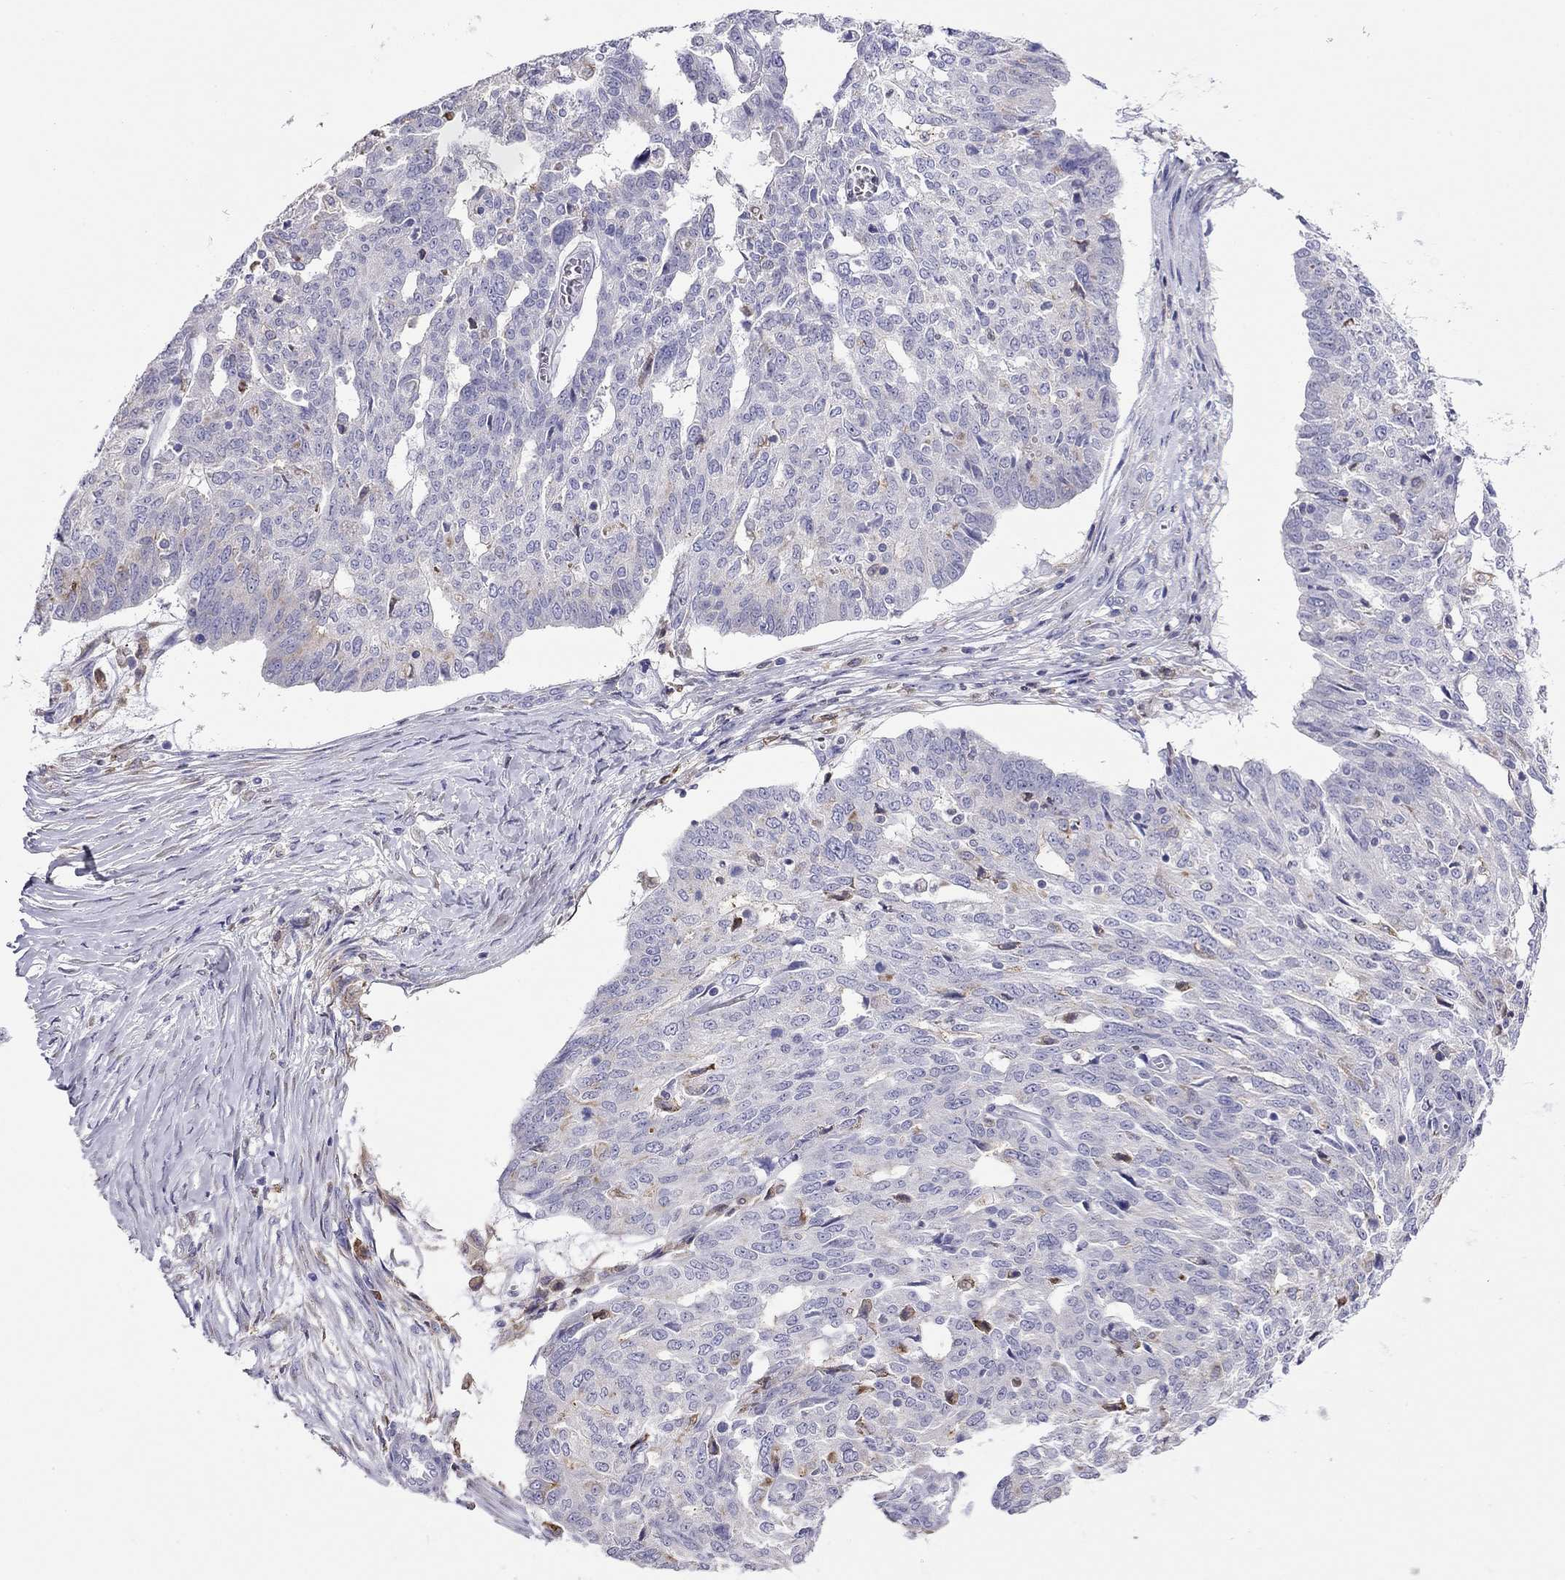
{"staining": {"intensity": "negative", "quantity": "none", "location": "none"}, "tissue": "ovarian cancer", "cell_type": "Tumor cells", "image_type": "cancer", "snomed": [{"axis": "morphology", "description": "Cystadenocarcinoma, serous, NOS"}, {"axis": "topography", "description": "Ovary"}], "caption": "Immunohistochemical staining of human ovarian serous cystadenocarcinoma shows no significant positivity in tumor cells. (Immunohistochemistry, brightfield microscopy, high magnification).", "gene": "SLC46A2", "patient": {"sex": "female", "age": 67}}